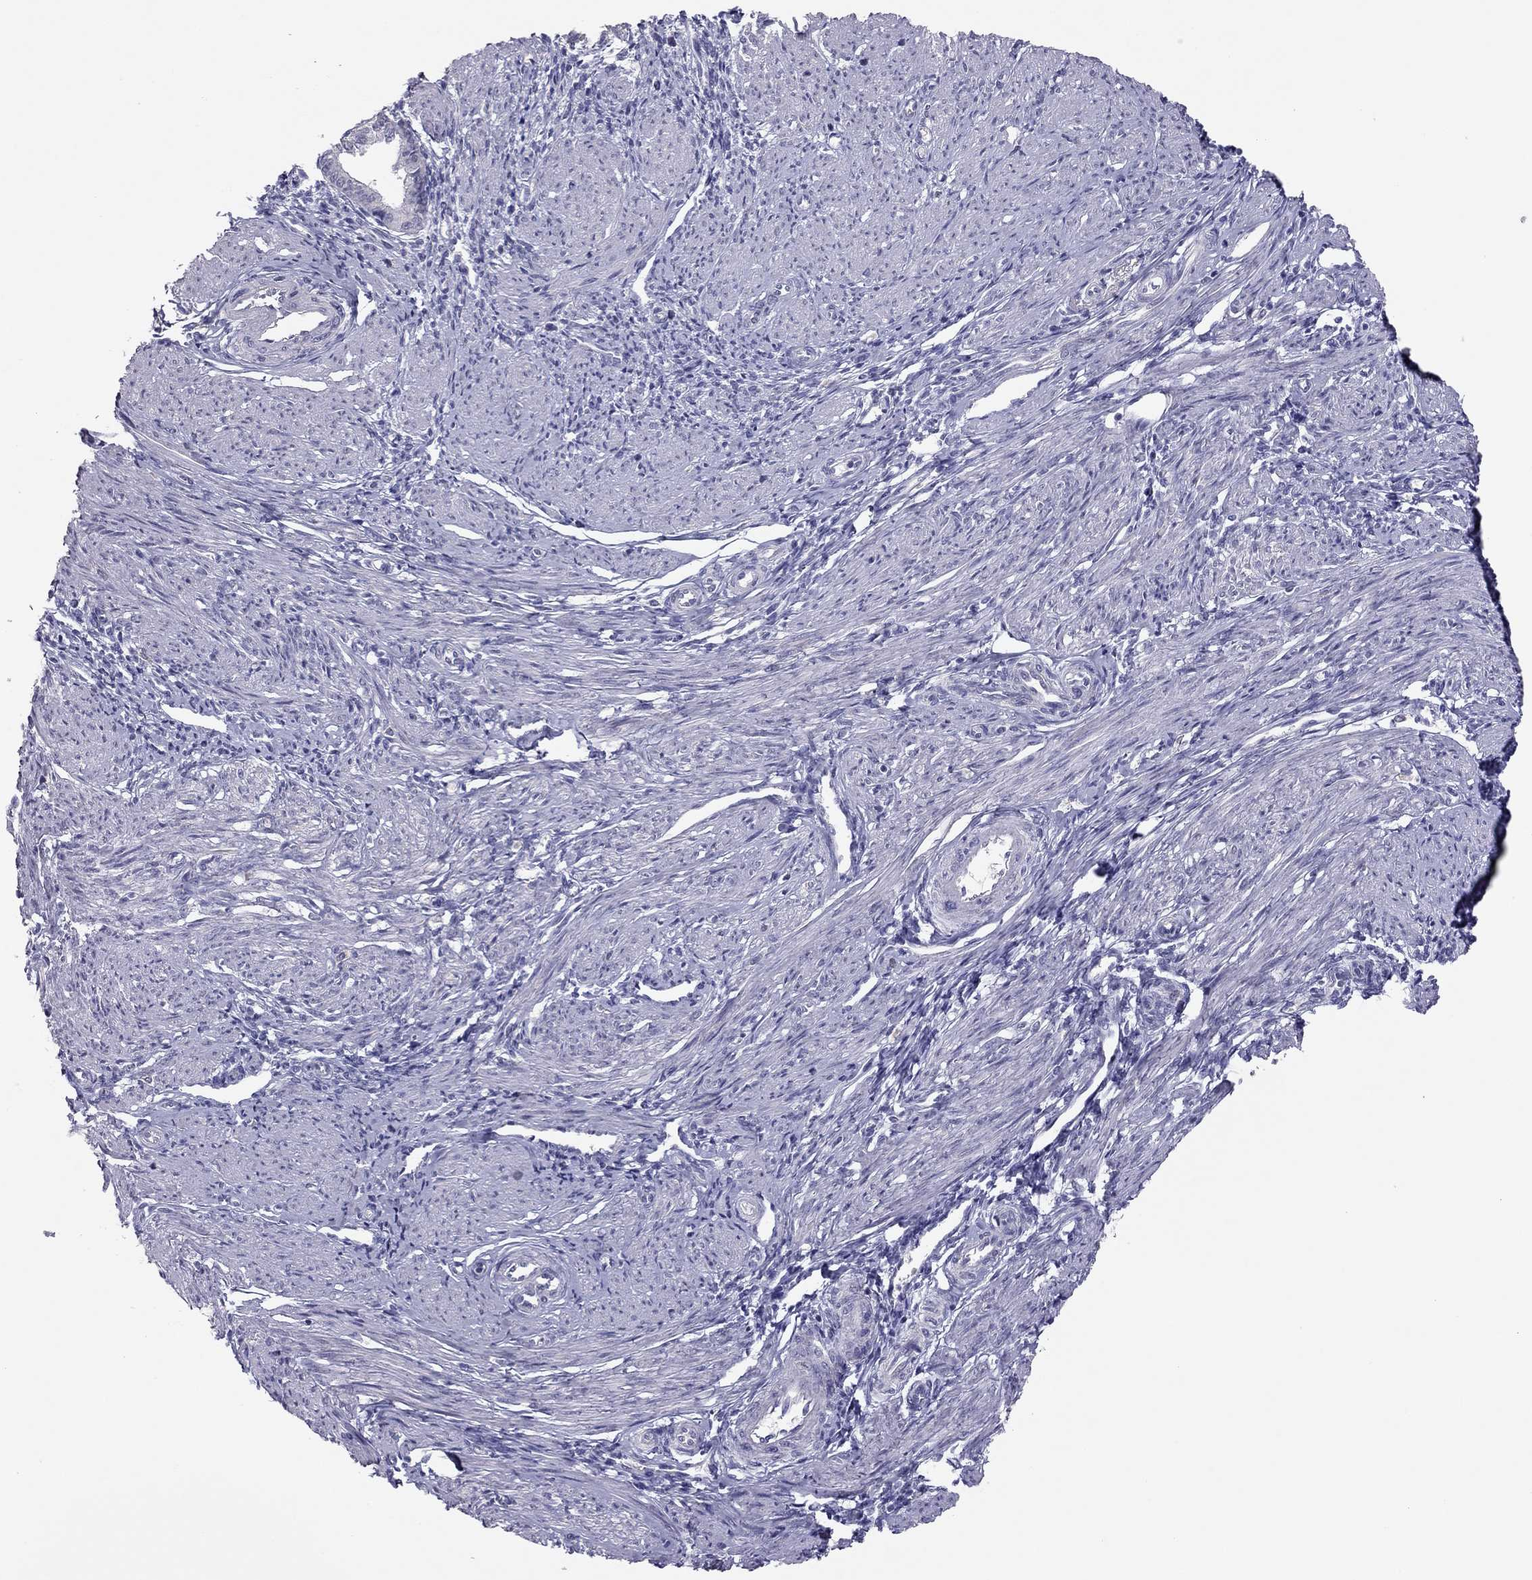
{"staining": {"intensity": "negative", "quantity": "none", "location": "none"}, "tissue": "endometrium", "cell_type": "Cells in endometrial stroma", "image_type": "normal", "snomed": [{"axis": "morphology", "description": "Normal tissue, NOS"}, {"axis": "topography", "description": "Endometrium"}], "caption": "DAB (3,3'-diaminobenzidine) immunohistochemical staining of unremarkable human endometrium displays no significant expression in cells in endometrial stroma.", "gene": "ADORA2A", "patient": {"sex": "female", "age": 37}}